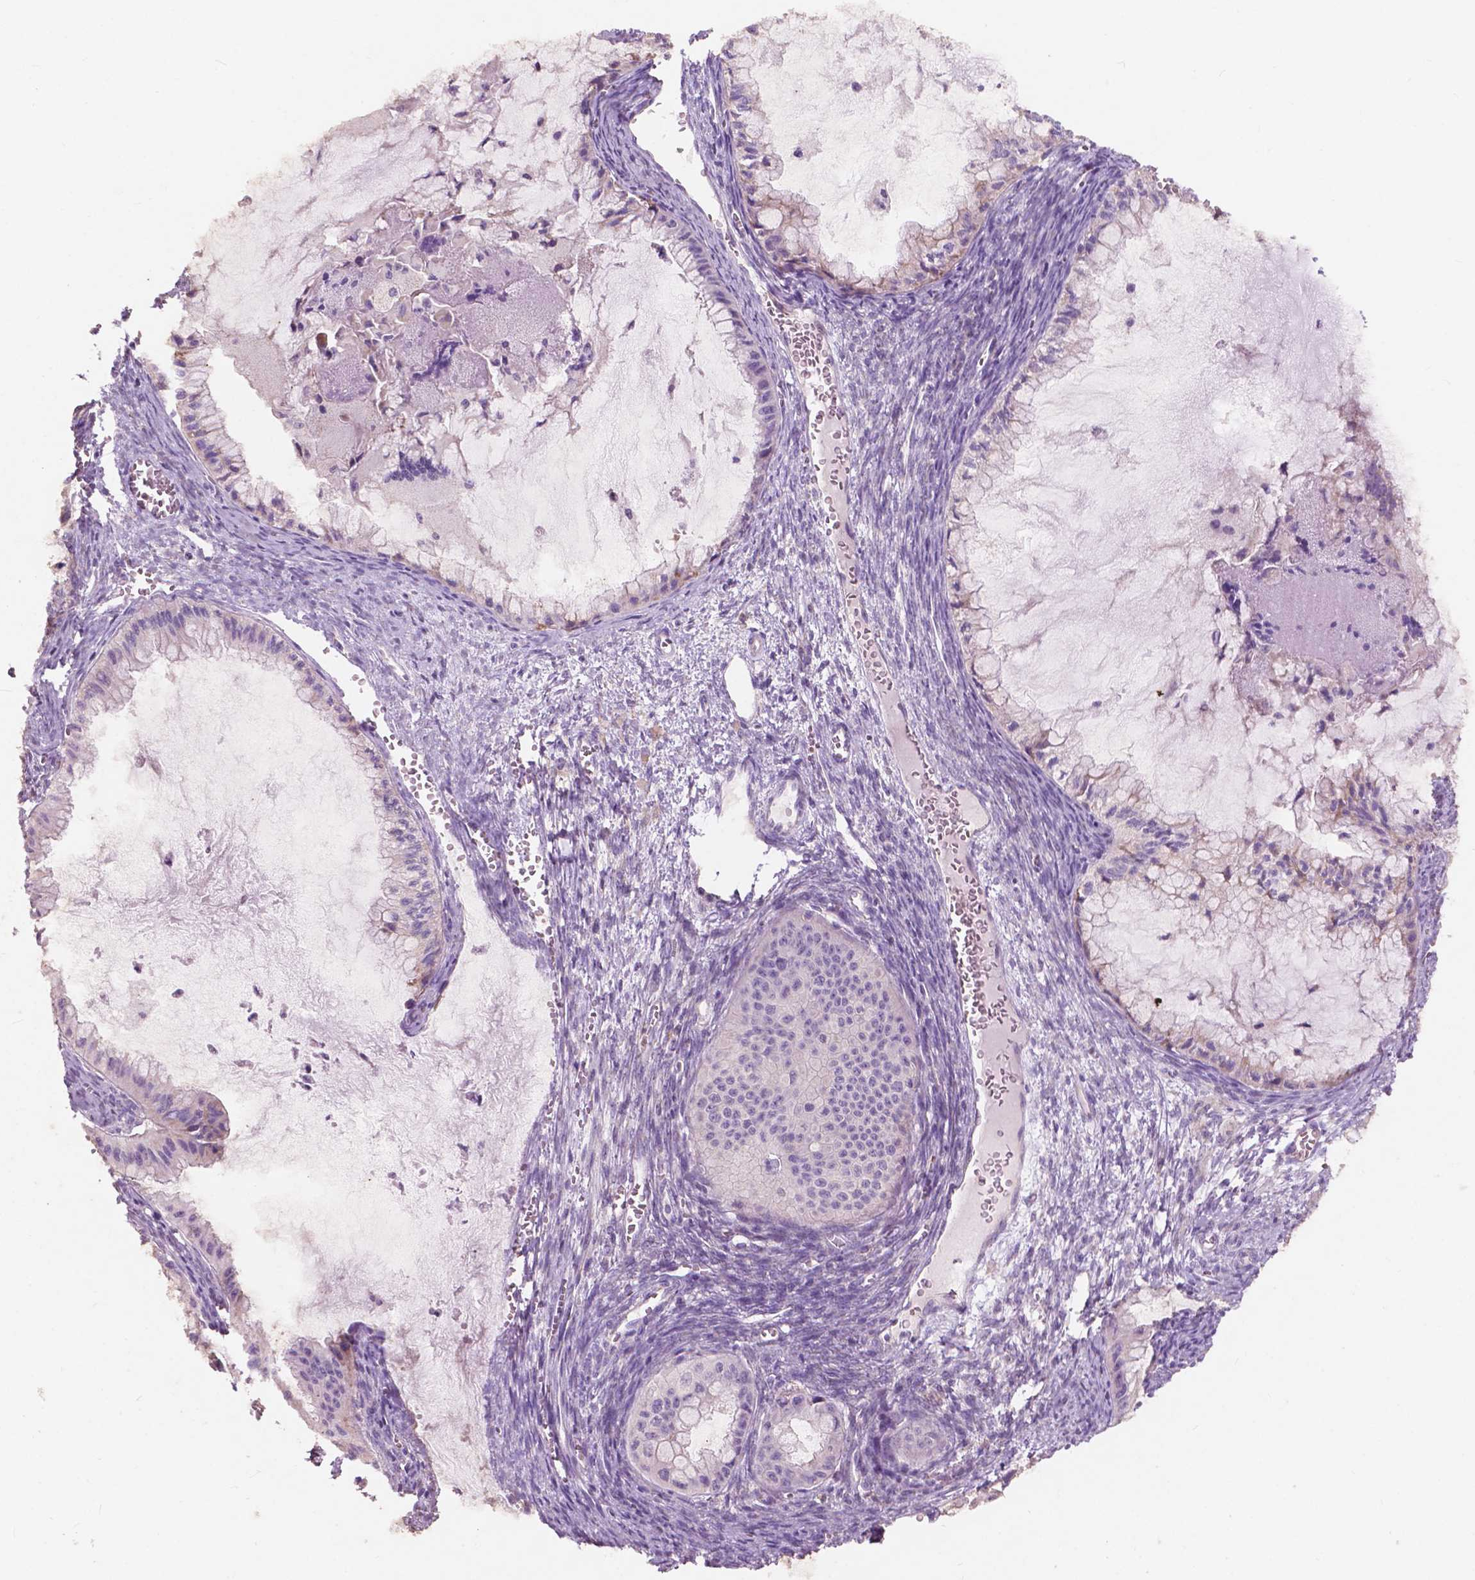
{"staining": {"intensity": "negative", "quantity": "none", "location": "none"}, "tissue": "ovarian cancer", "cell_type": "Tumor cells", "image_type": "cancer", "snomed": [{"axis": "morphology", "description": "Cystadenocarcinoma, mucinous, NOS"}, {"axis": "topography", "description": "Ovary"}], "caption": "A micrograph of ovarian cancer (mucinous cystadenocarcinoma) stained for a protein shows no brown staining in tumor cells.", "gene": "NDUFS1", "patient": {"sex": "female", "age": 72}}